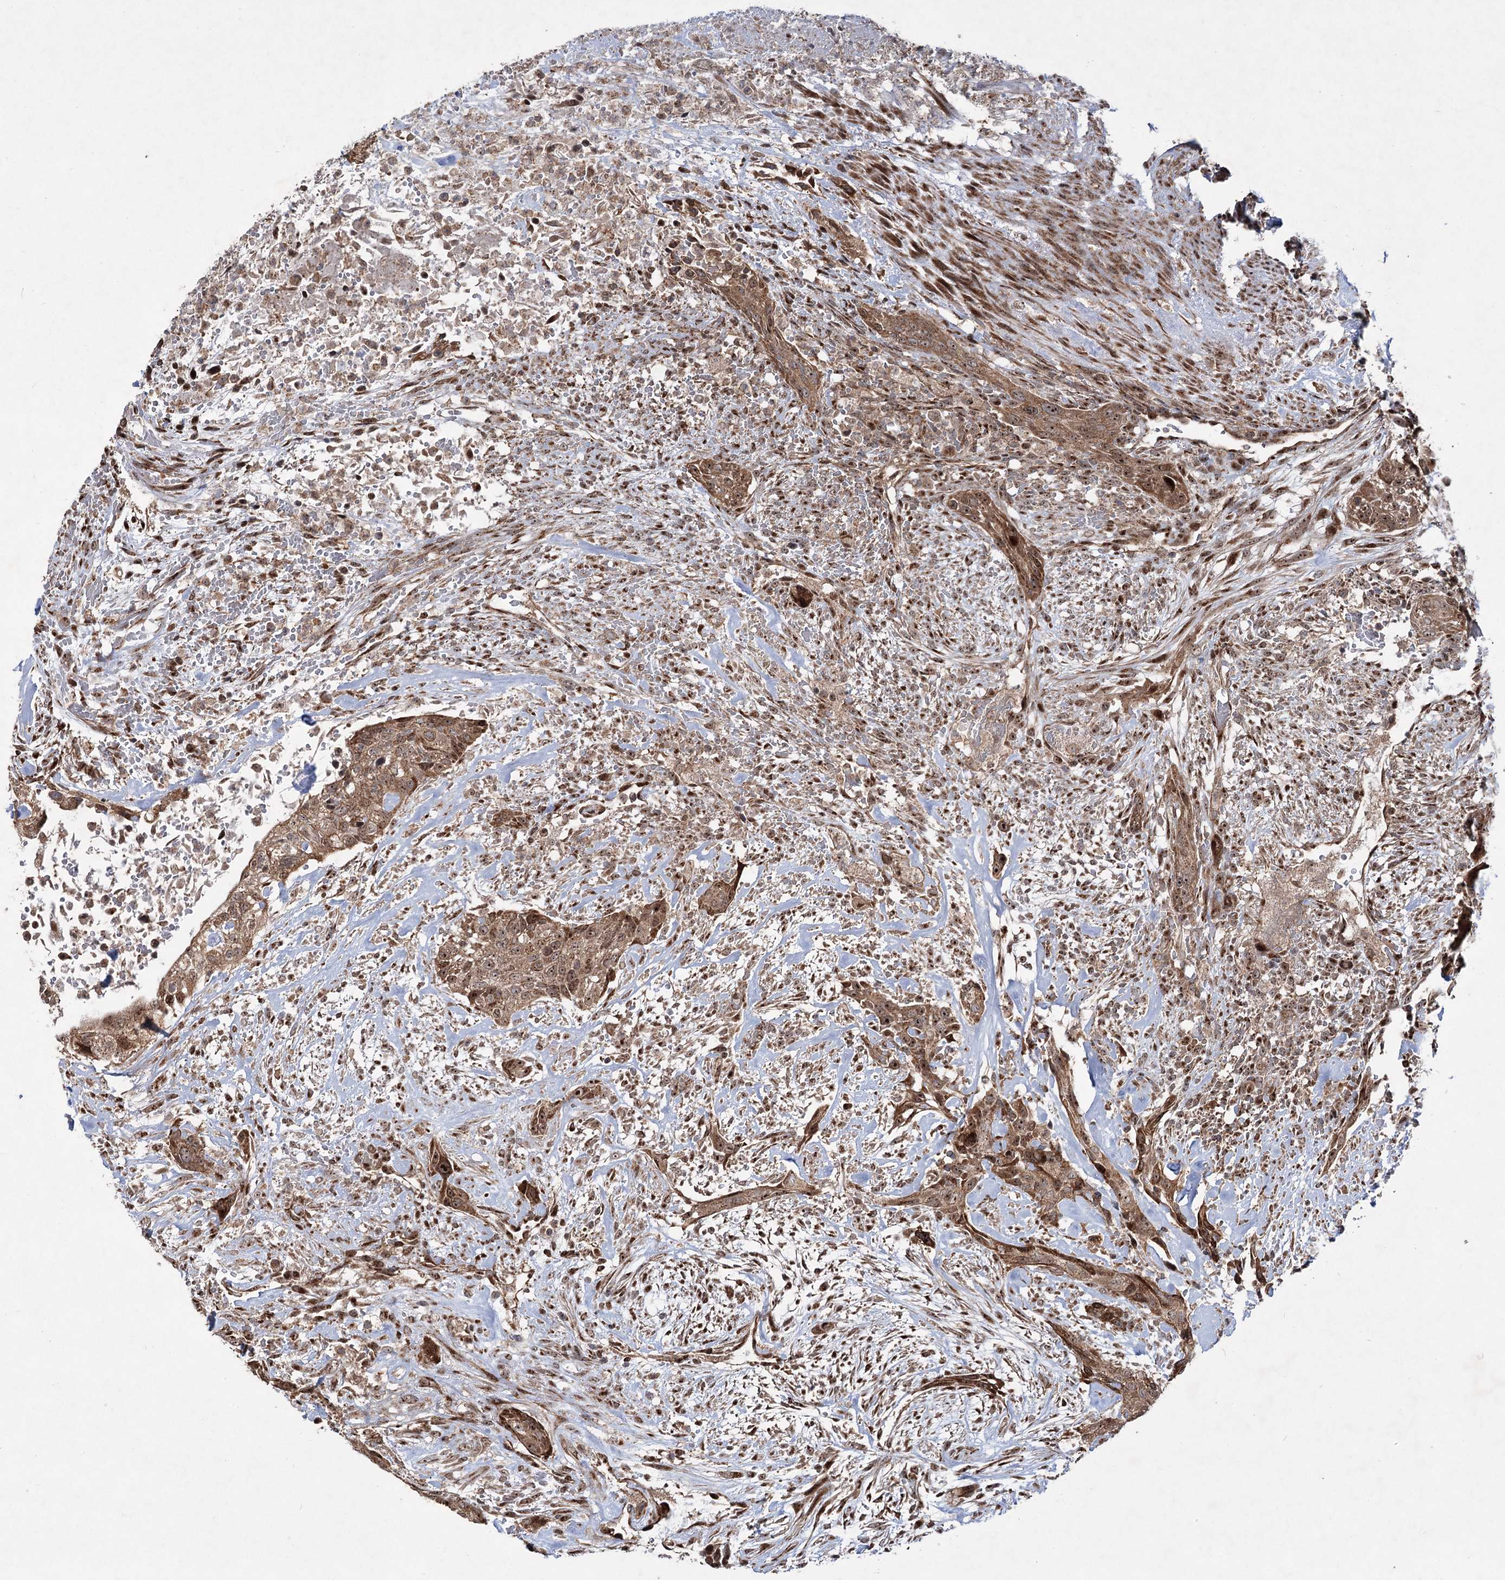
{"staining": {"intensity": "moderate", "quantity": ">75%", "location": "cytoplasmic/membranous,nuclear"}, "tissue": "urothelial cancer", "cell_type": "Tumor cells", "image_type": "cancer", "snomed": [{"axis": "morphology", "description": "Urothelial carcinoma, High grade"}, {"axis": "topography", "description": "Urinary bladder"}], "caption": "An immunohistochemistry (IHC) image of neoplastic tissue is shown. Protein staining in brown labels moderate cytoplasmic/membranous and nuclear positivity in urothelial cancer within tumor cells.", "gene": "SERINC5", "patient": {"sex": "male", "age": 35}}